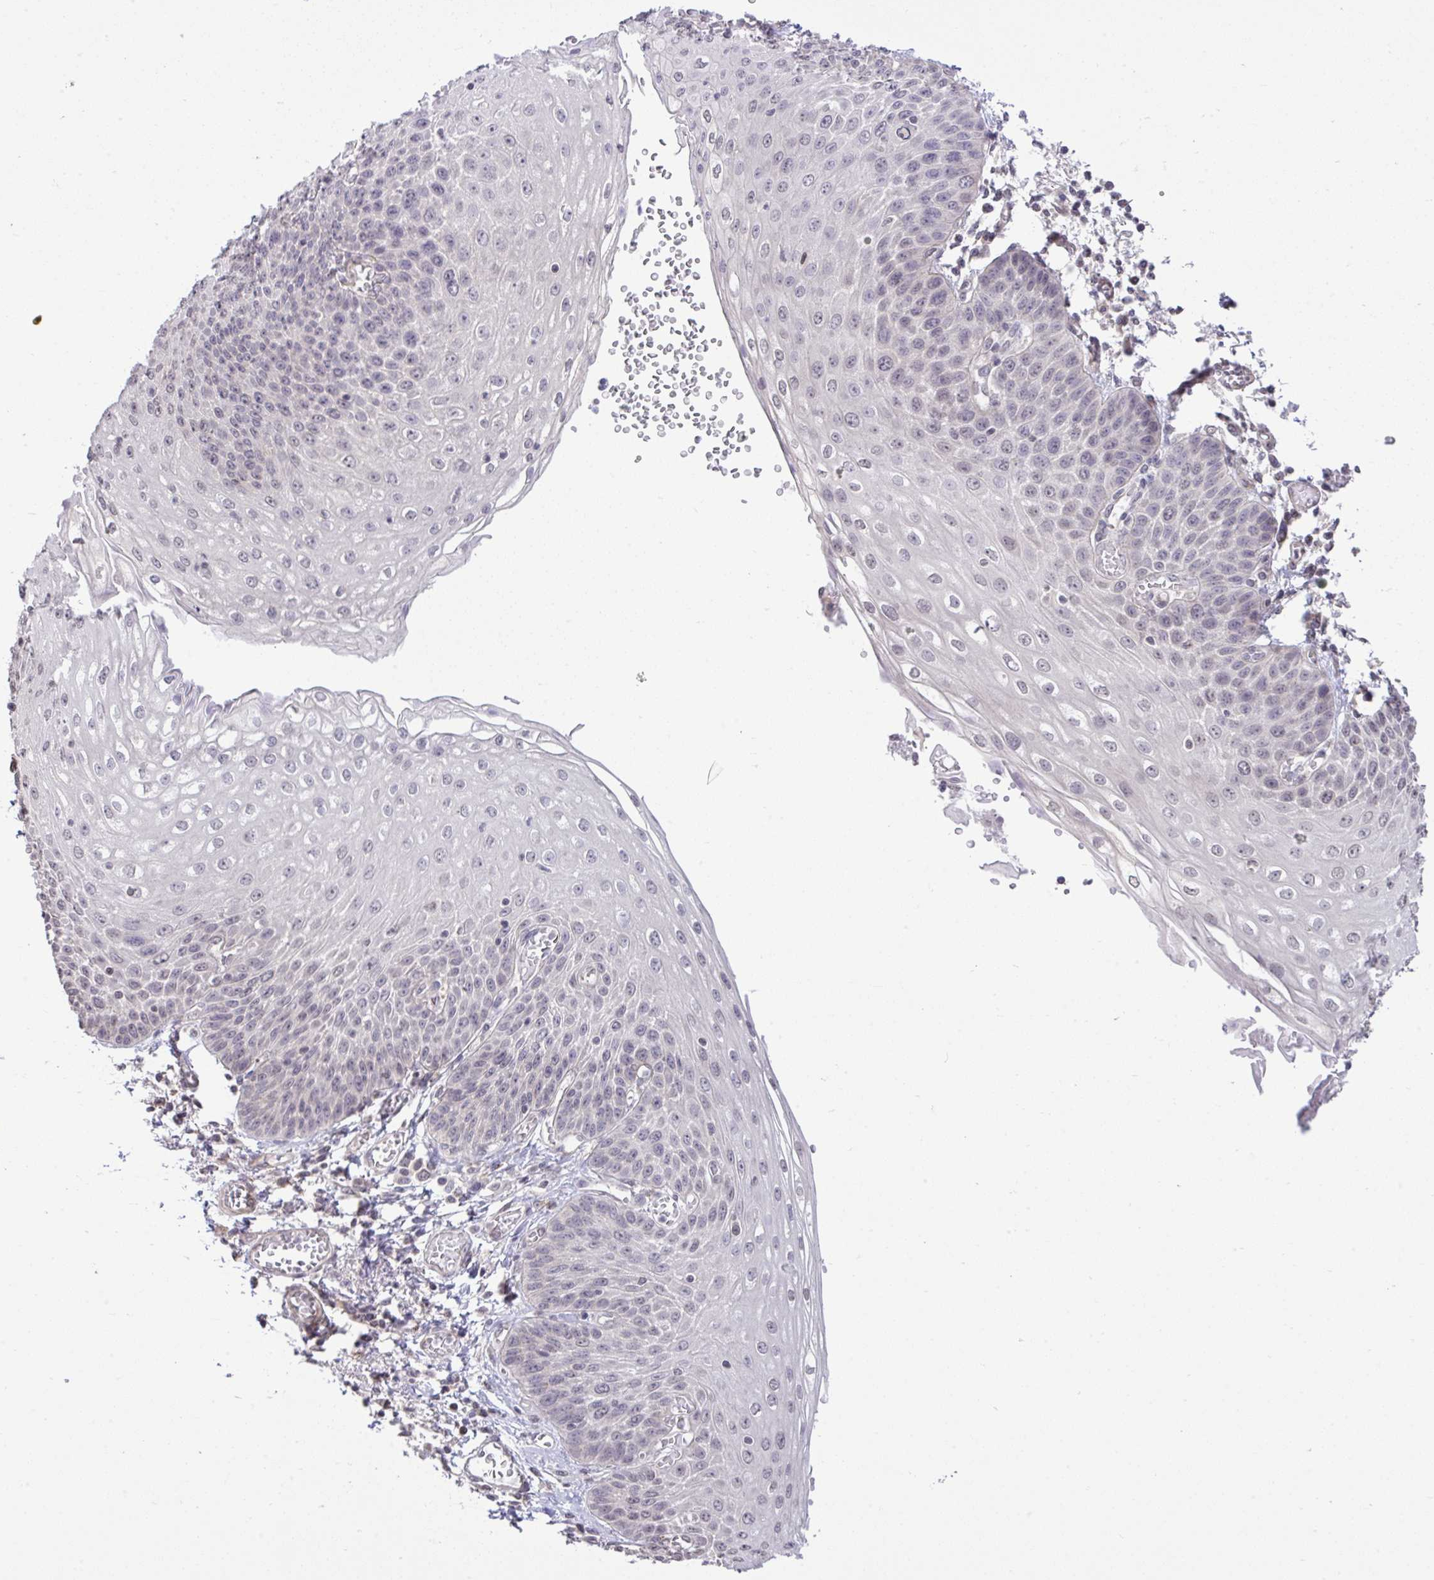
{"staining": {"intensity": "weak", "quantity": "25%-75%", "location": "nuclear"}, "tissue": "esophagus", "cell_type": "Squamous epithelial cells", "image_type": "normal", "snomed": [{"axis": "morphology", "description": "Normal tissue, NOS"}, {"axis": "morphology", "description": "Adenocarcinoma, NOS"}, {"axis": "topography", "description": "Esophagus"}], "caption": "High-magnification brightfield microscopy of benign esophagus stained with DAB (3,3'-diaminobenzidine) (brown) and counterstained with hematoxylin (blue). squamous epithelial cells exhibit weak nuclear staining is identified in approximately25%-75% of cells.", "gene": "CYP20A1", "patient": {"sex": "male", "age": 81}}